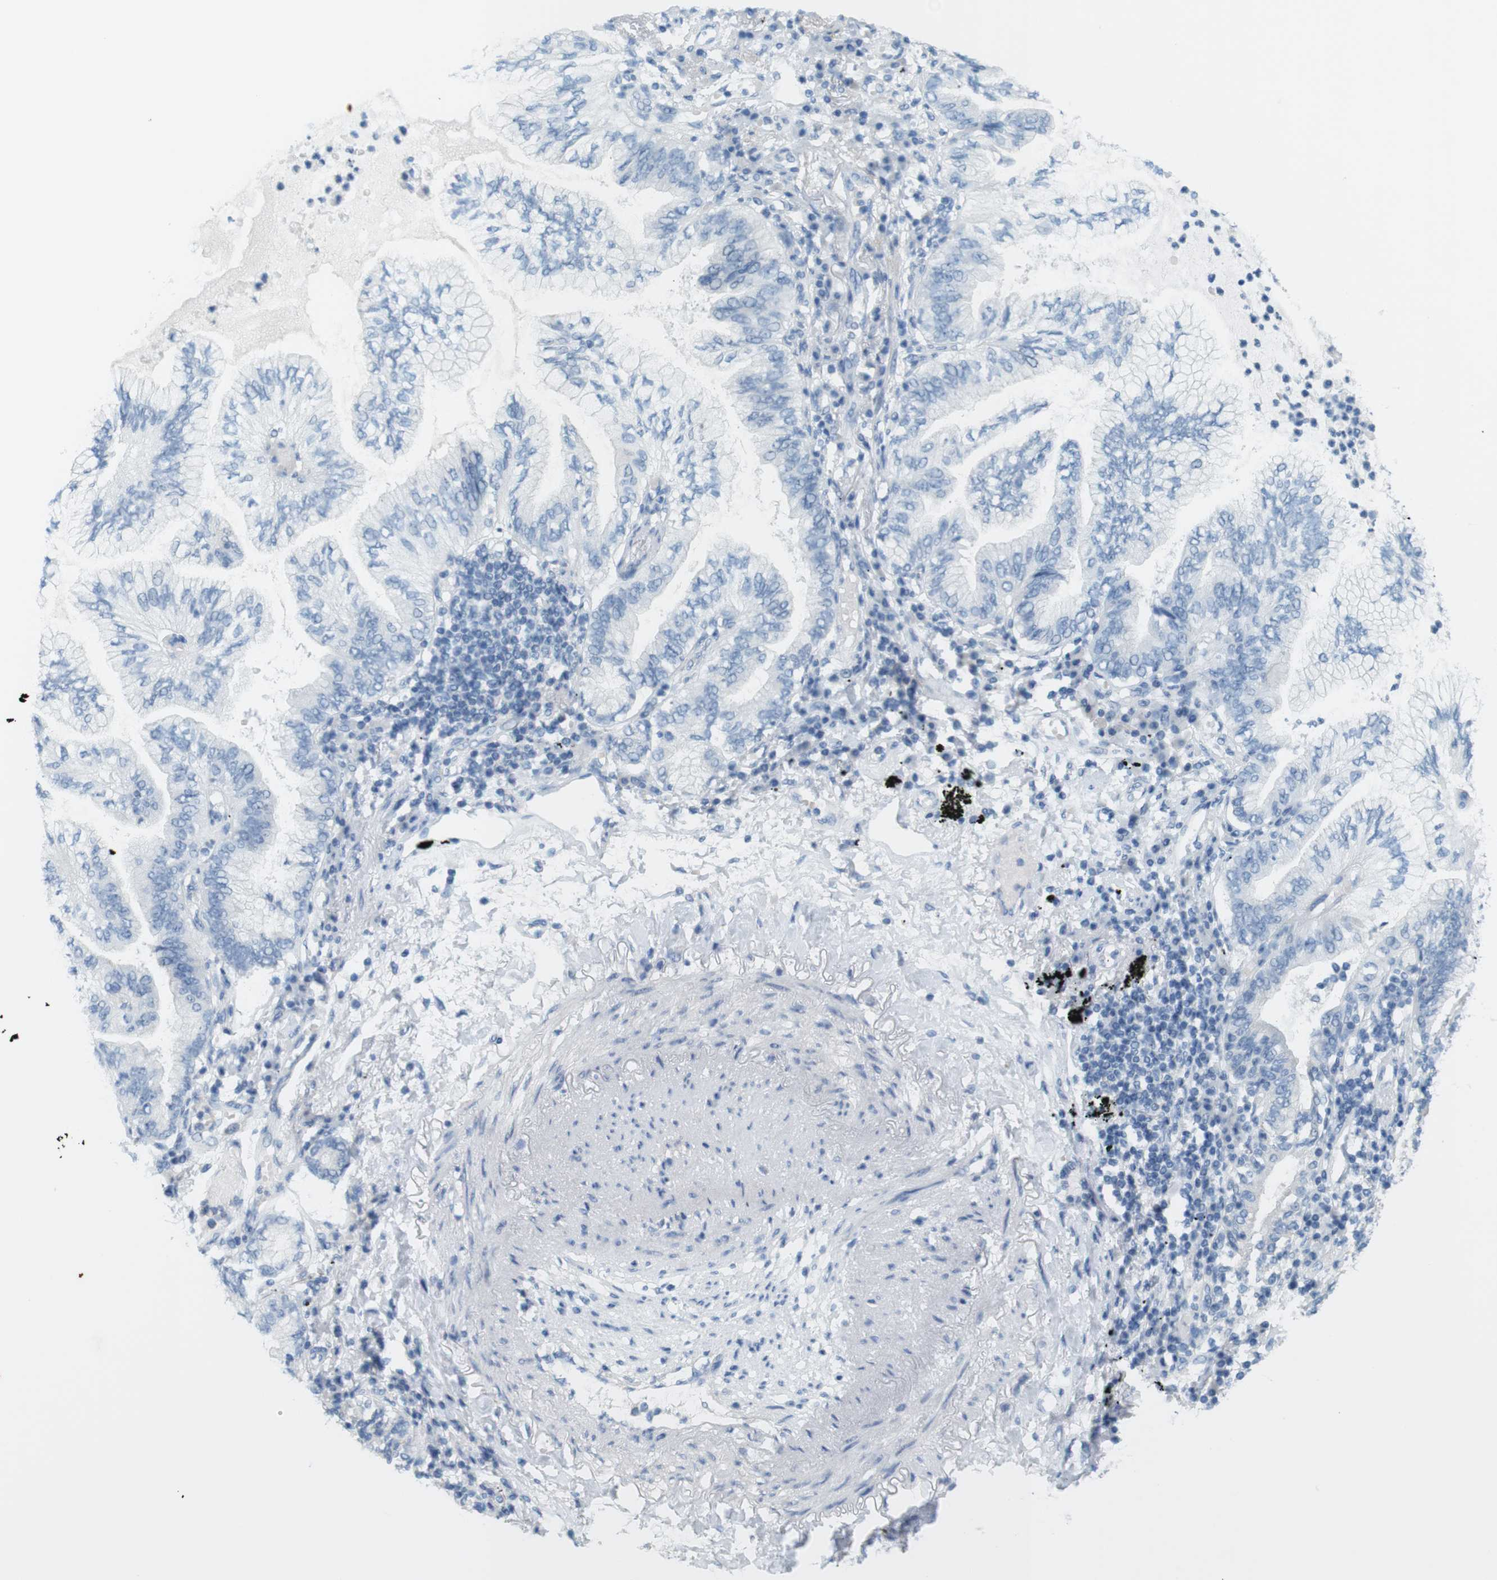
{"staining": {"intensity": "negative", "quantity": "none", "location": "none"}, "tissue": "lung cancer", "cell_type": "Tumor cells", "image_type": "cancer", "snomed": [{"axis": "morphology", "description": "Normal tissue, NOS"}, {"axis": "morphology", "description": "Adenocarcinoma, NOS"}, {"axis": "topography", "description": "Bronchus"}, {"axis": "topography", "description": "Lung"}], "caption": "Adenocarcinoma (lung) was stained to show a protein in brown. There is no significant expression in tumor cells. Nuclei are stained in blue.", "gene": "MYH9", "patient": {"sex": "female", "age": 70}}